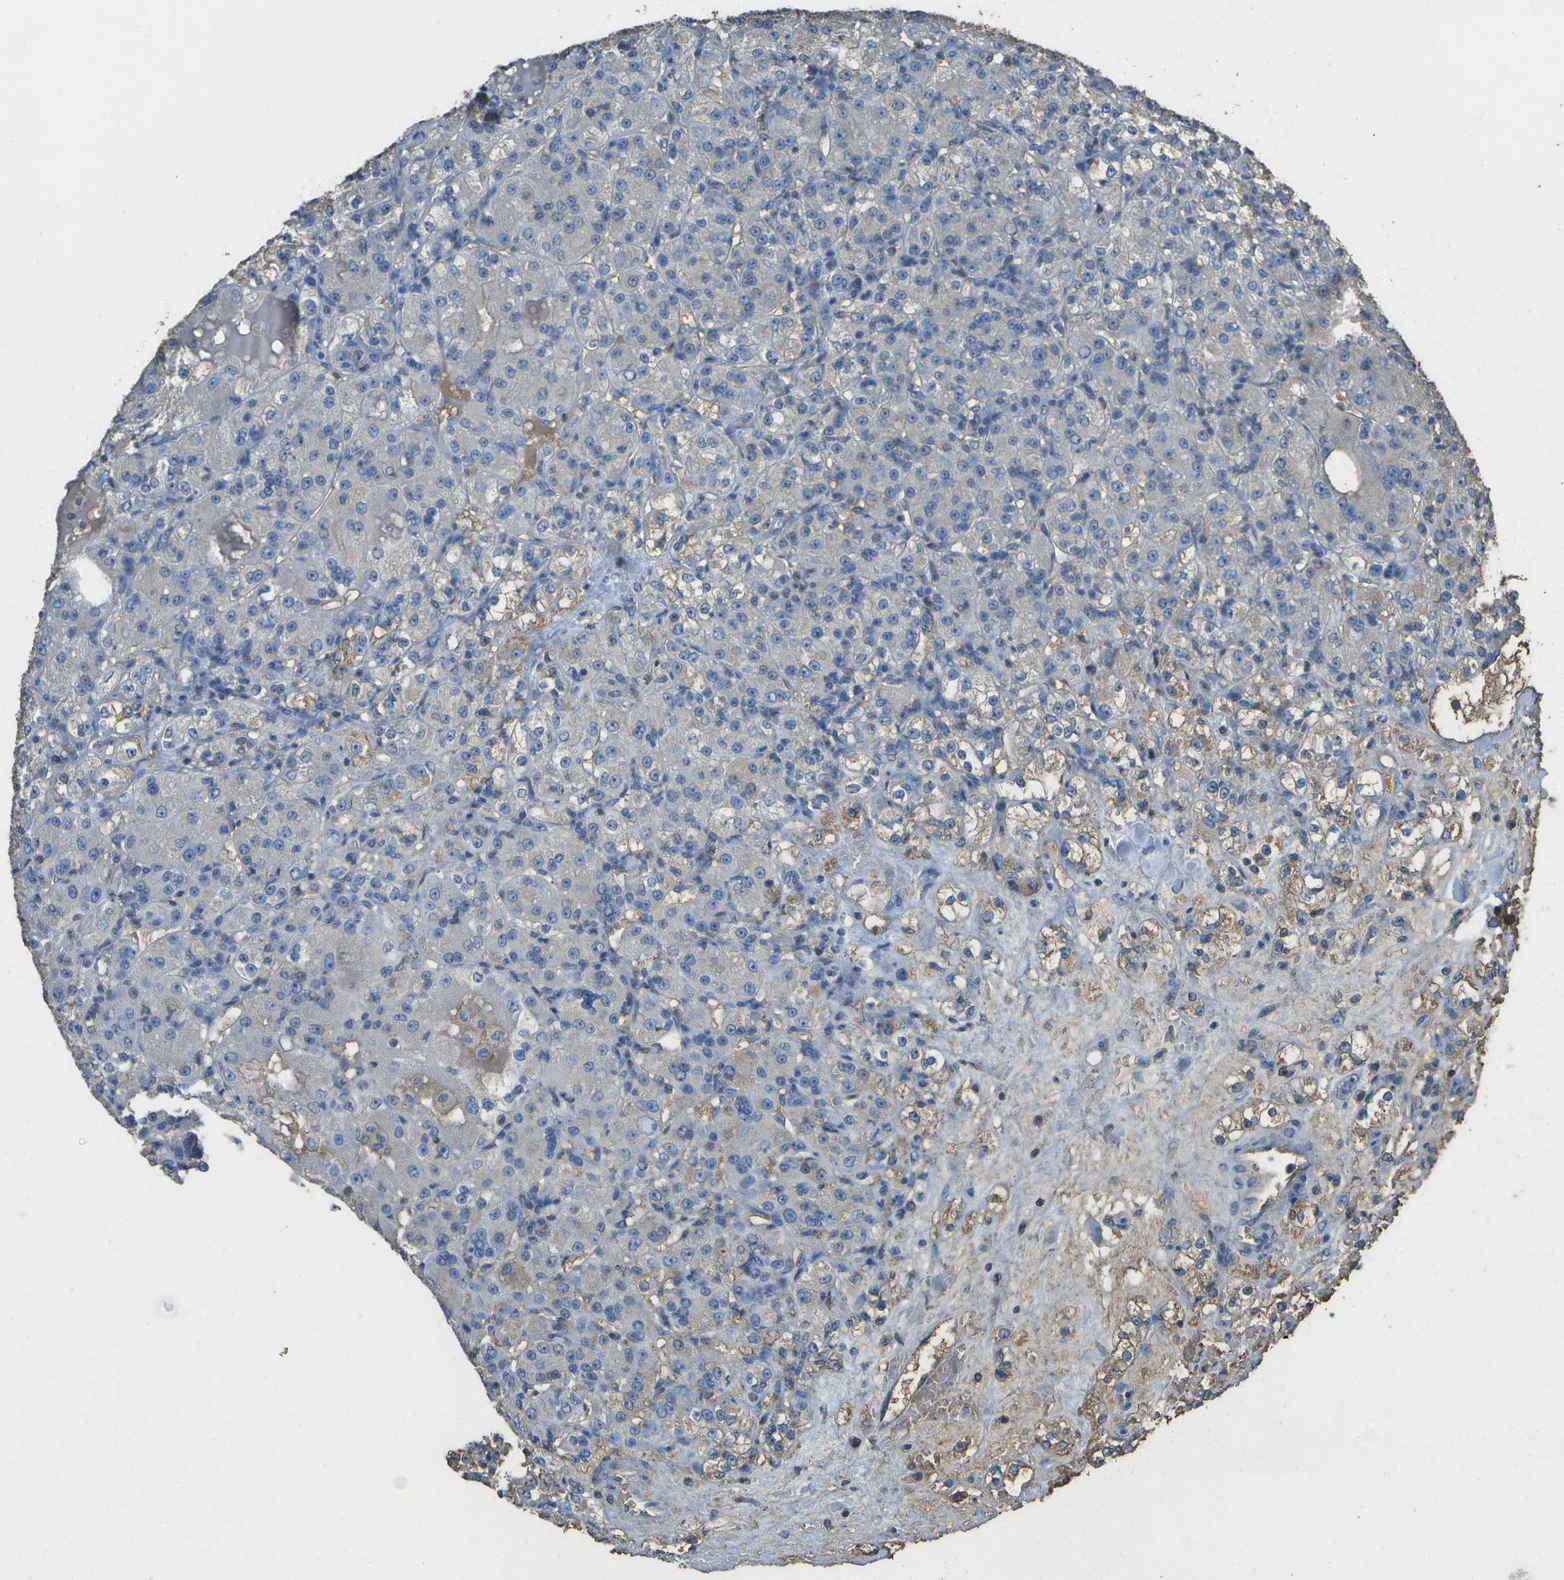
{"staining": {"intensity": "negative", "quantity": "none", "location": "none"}, "tissue": "renal cancer", "cell_type": "Tumor cells", "image_type": "cancer", "snomed": [{"axis": "morphology", "description": "Normal tissue, NOS"}, {"axis": "morphology", "description": "Adenocarcinoma, NOS"}, {"axis": "topography", "description": "Kidney"}], "caption": "Tumor cells are negative for protein expression in human renal cancer (adenocarcinoma).", "gene": "CYP4F11", "patient": {"sex": "male", "age": 61}}